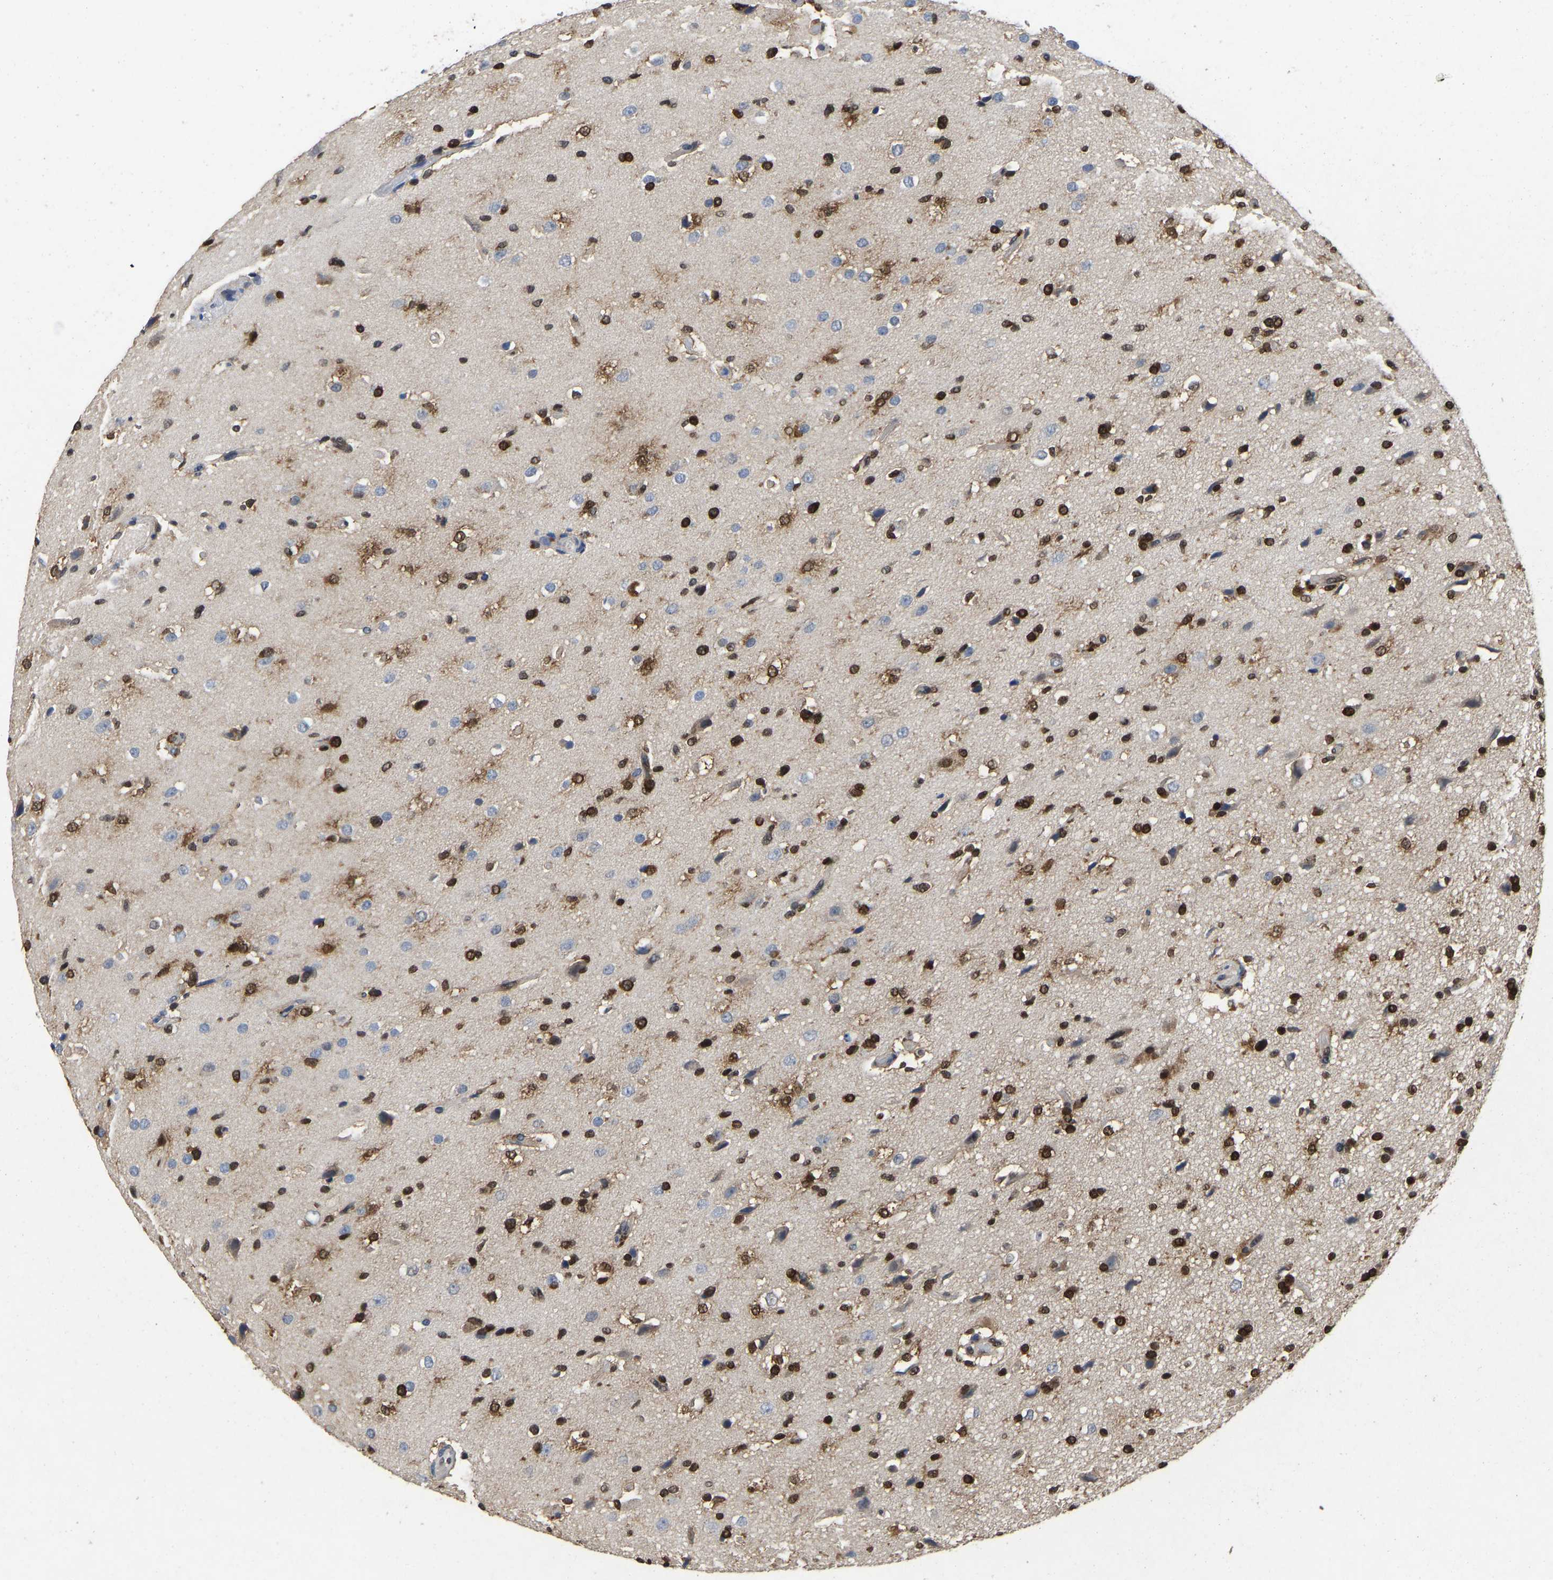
{"staining": {"intensity": "strong", "quantity": "25%-75%", "location": "nuclear"}, "tissue": "glioma", "cell_type": "Tumor cells", "image_type": "cancer", "snomed": [{"axis": "morphology", "description": "Glioma, malignant, High grade"}, {"axis": "topography", "description": "Brain"}], "caption": "A high-resolution micrograph shows immunohistochemistry staining of malignant glioma (high-grade), which shows strong nuclear staining in about 25%-75% of tumor cells. (IHC, brightfield microscopy, high magnification).", "gene": "QKI", "patient": {"sex": "male", "age": 33}}